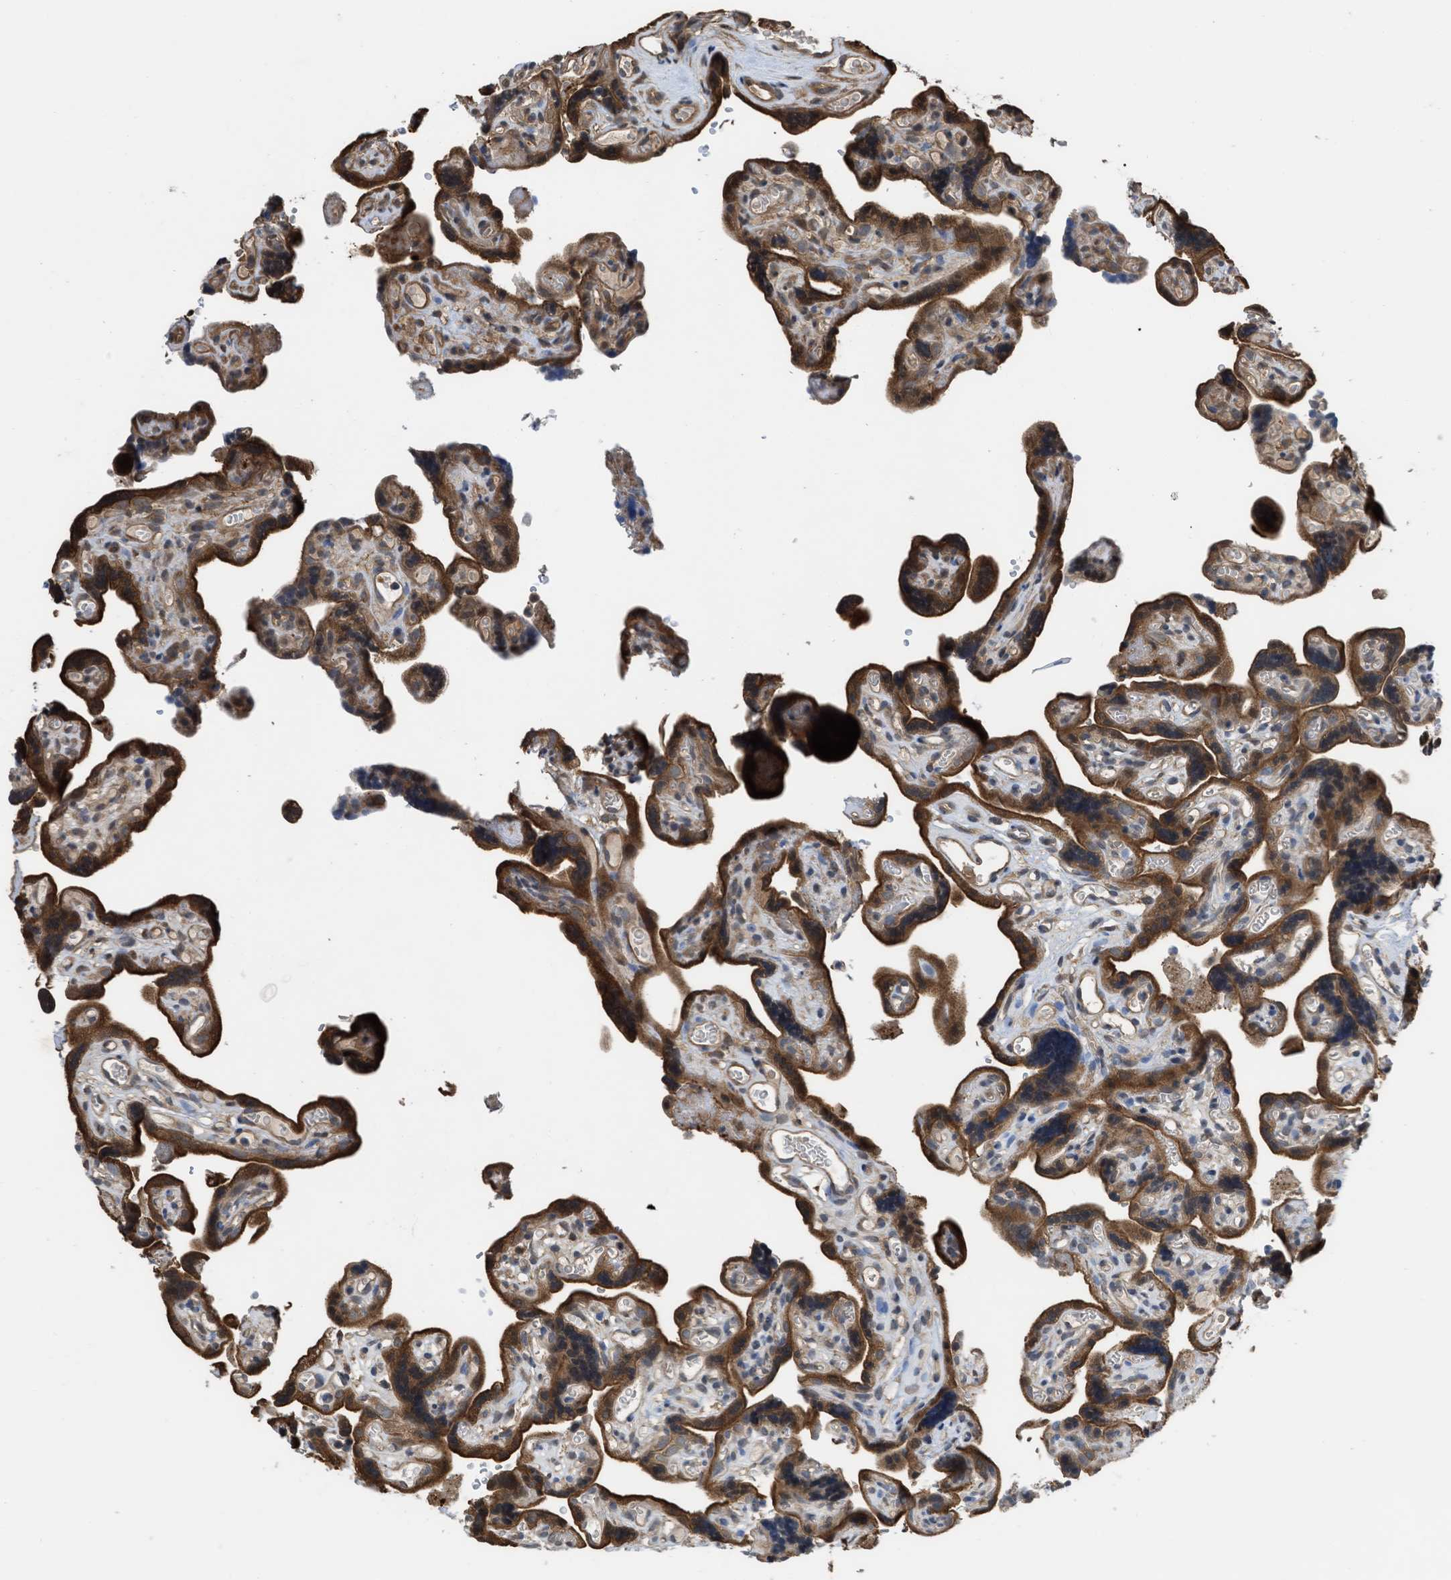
{"staining": {"intensity": "moderate", "quantity": ">75%", "location": "cytoplasmic/membranous,nuclear"}, "tissue": "placenta", "cell_type": "Decidual cells", "image_type": "normal", "snomed": [{"axis": "morphology", "description": "Normal tissue, NOS"}, {"axis": "topography", "description": "Placenta"}], "caption": "Protein staining by IHC demonstrates moderate cytoplasmic/membranous,nuclear positivity in about >75% of decidual cells in normal placenta.", "gene": "YWHAG", "patient": {"sex": "female", "age": 30}}